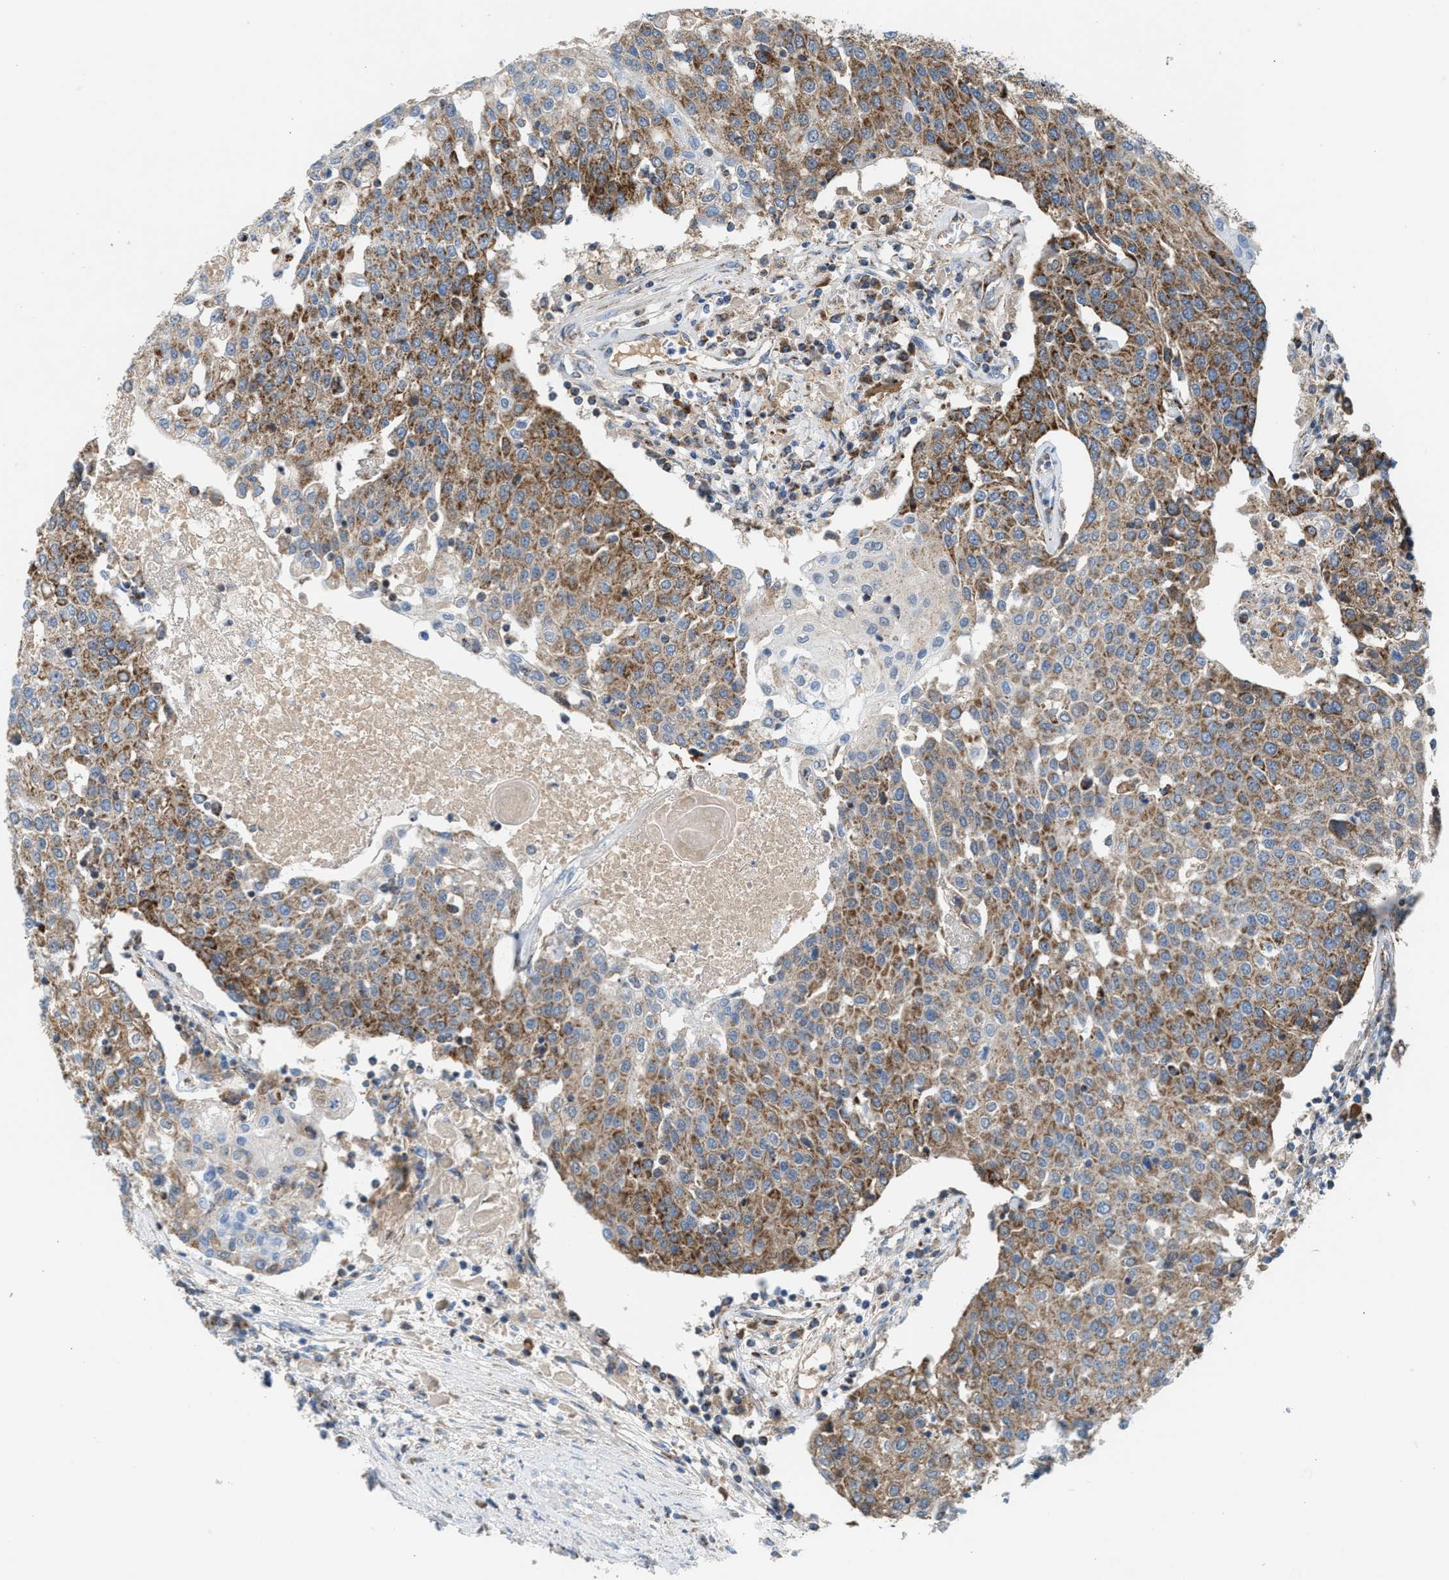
{"staining": {"intensity": "moderate", "quantity": ">75%", "location": "cytoplasmic/membranous"}, "tissue": "urothelial cancer", "cell_type": "Tumor cells", "image_type": "cancer", "snomed": [{"axis": "morphology", "description": "Urothelial carcinoma, High grade"}, {"axis": "topography", "description": "Urinary bladder"}], "caption": "High-magnification brightfield microscopy of urothelial cancer stained with DAB (brown) and counterstained with hematoxylin (blue). tumor cells exhibit moderate cytoplasmic/membranous expression is seen in approximately>75% of cells. Nuclei are stained in blue.", "gene": "PMPCA", "patient": {"sex": "female", "age": 85}}